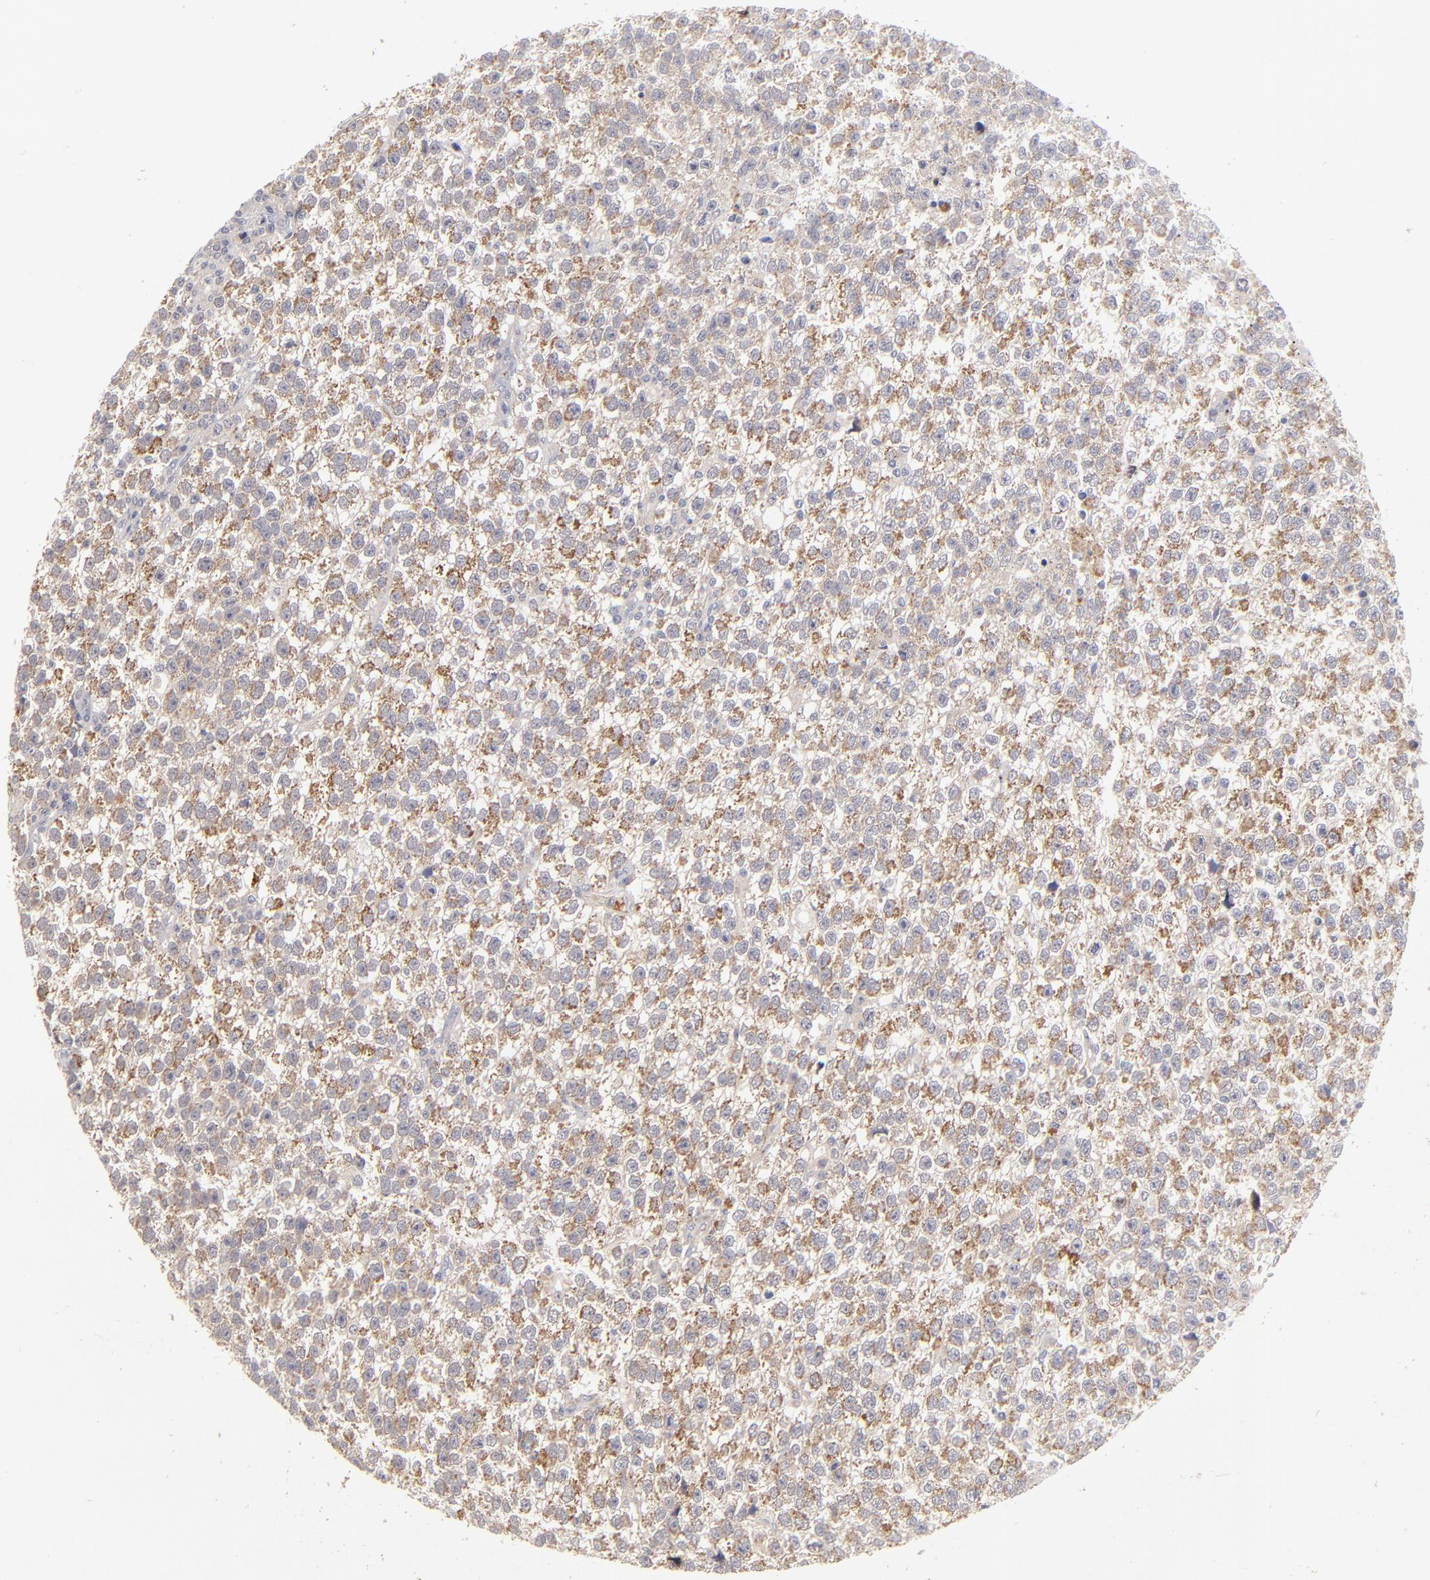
{"staining": {"intensity": "moderate", "quantity": ">75%", "location": "cytoplasmic/membranous"}, "tissue": "testis cancer", "cell_type": "Tumor cells", "image_type": "cancer", "snomed": [{"axis": "morphology", "description": "Seminoma, NOS"}, {"axis": "topography", "description": "Testis"}], "caption": "High-magnification brightfield microscopy of seminoma (testis) stained with DAB (3,3'-diaminobenzidine) (brown) and counterstained with hematoxylin (blue). tumor cells exhibit moderate cytoplasmic/membranous staining is identified in about>75% of cells. (brown staining indicates protein expression, while blue staining denotes nuclei).", "gene": "EXD2", "patient": {"sex": "male", "age": 35}}